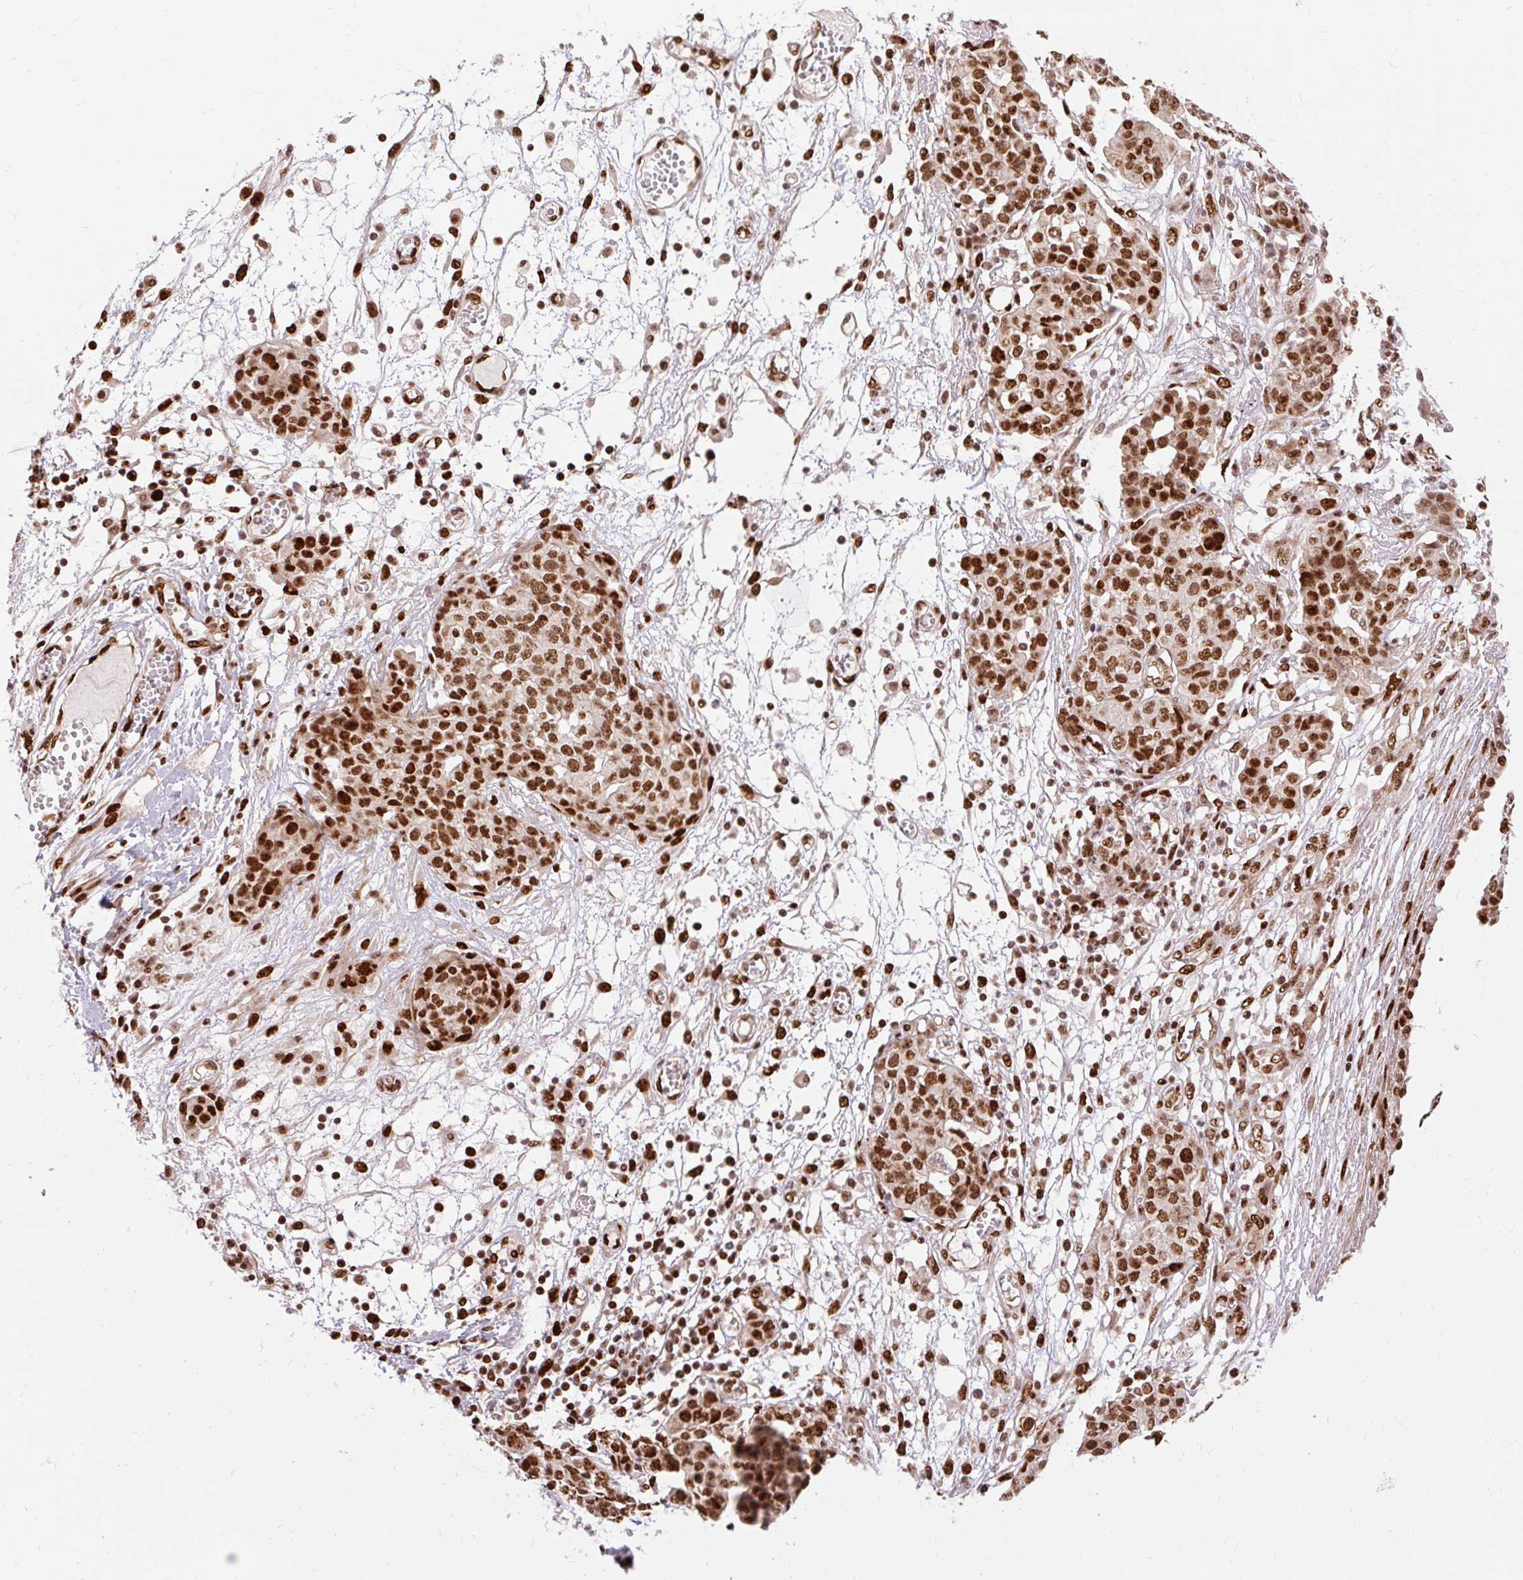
{"staining": {"intensity": "strong", "quantity": ">75%", "location": "nuclear"}, "tissue": "ovarian cancer", "cell_type": "Tumor cells", "image_type": "cancer", "snomed": [{"axis": "morphology", "description": "Cystadenocarcinoma, serous, NOS"}, {"axis": "topography", "description": "Soft tissue"}, {"axis": "topography", "description": "Ovary"}], "caption": "A histopathology image of human ovarian serous cystadenocarcinoma stained for a protein reveals strong nuclear brown staining in tumor cells.", "gene": "MECOM", "patient": {"sex": "female", "age": 57}}